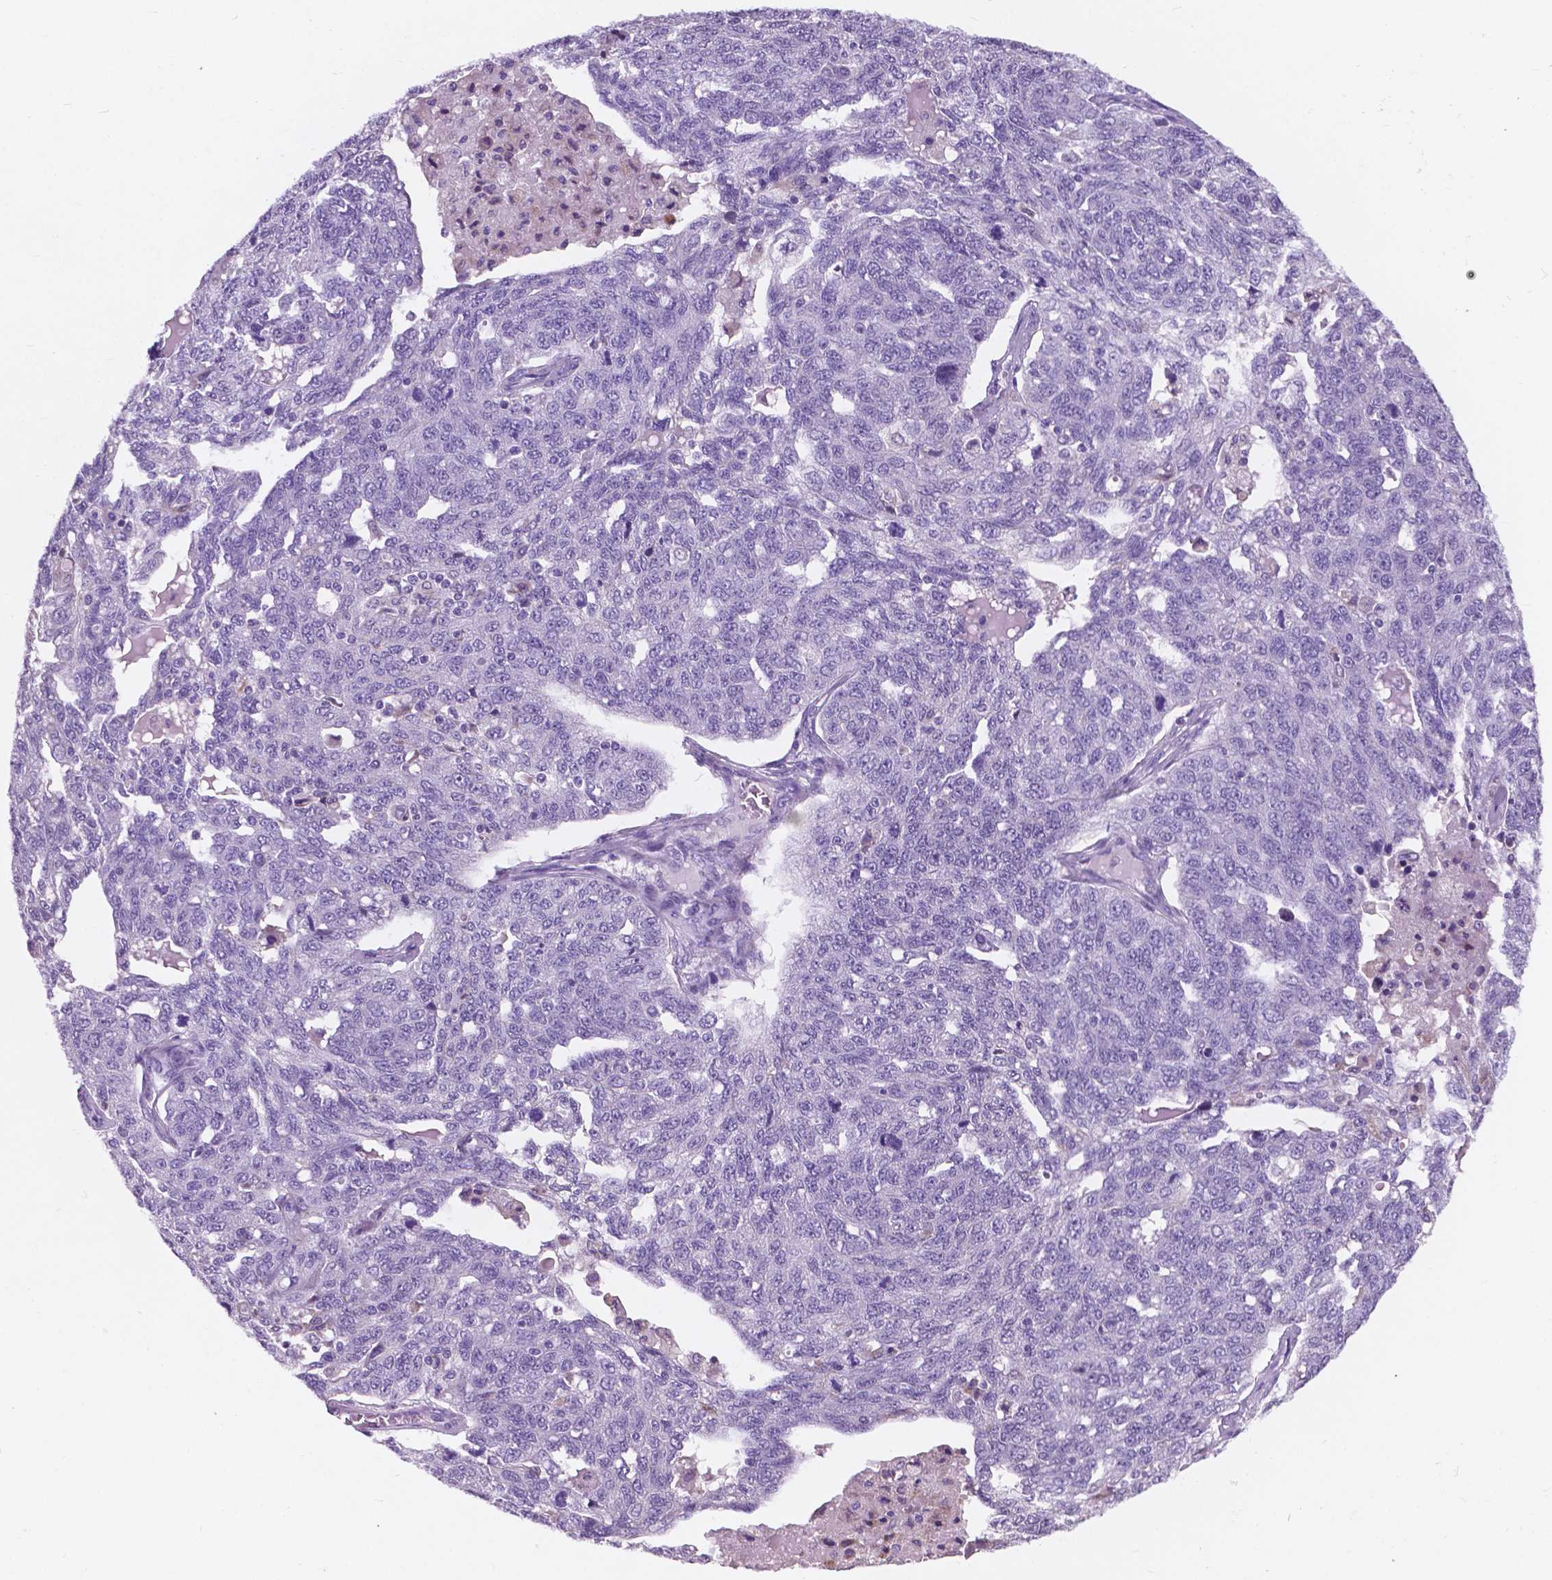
{"staining": {"intensity": "negative", "quantity": "none", "location": "none"}, "tissue": "ovarian cancer", "cell_type": "Tumor cells", "image_type": "cancer", "snomed": [{"axis": "morphology", "description": "Cystadenocarcinoma, serous, NOS"}, {"axis": "topography", "description": "Ovary"}], "caption": "A high-resolution histopathology image shows immunohistochemistry (IHC) staining of ovarian serous cystadenocarcinoma, which shows no significant staining in tumor cells.", "gene": "IREB2", "patient": {"sex": "female", "age": 71}}